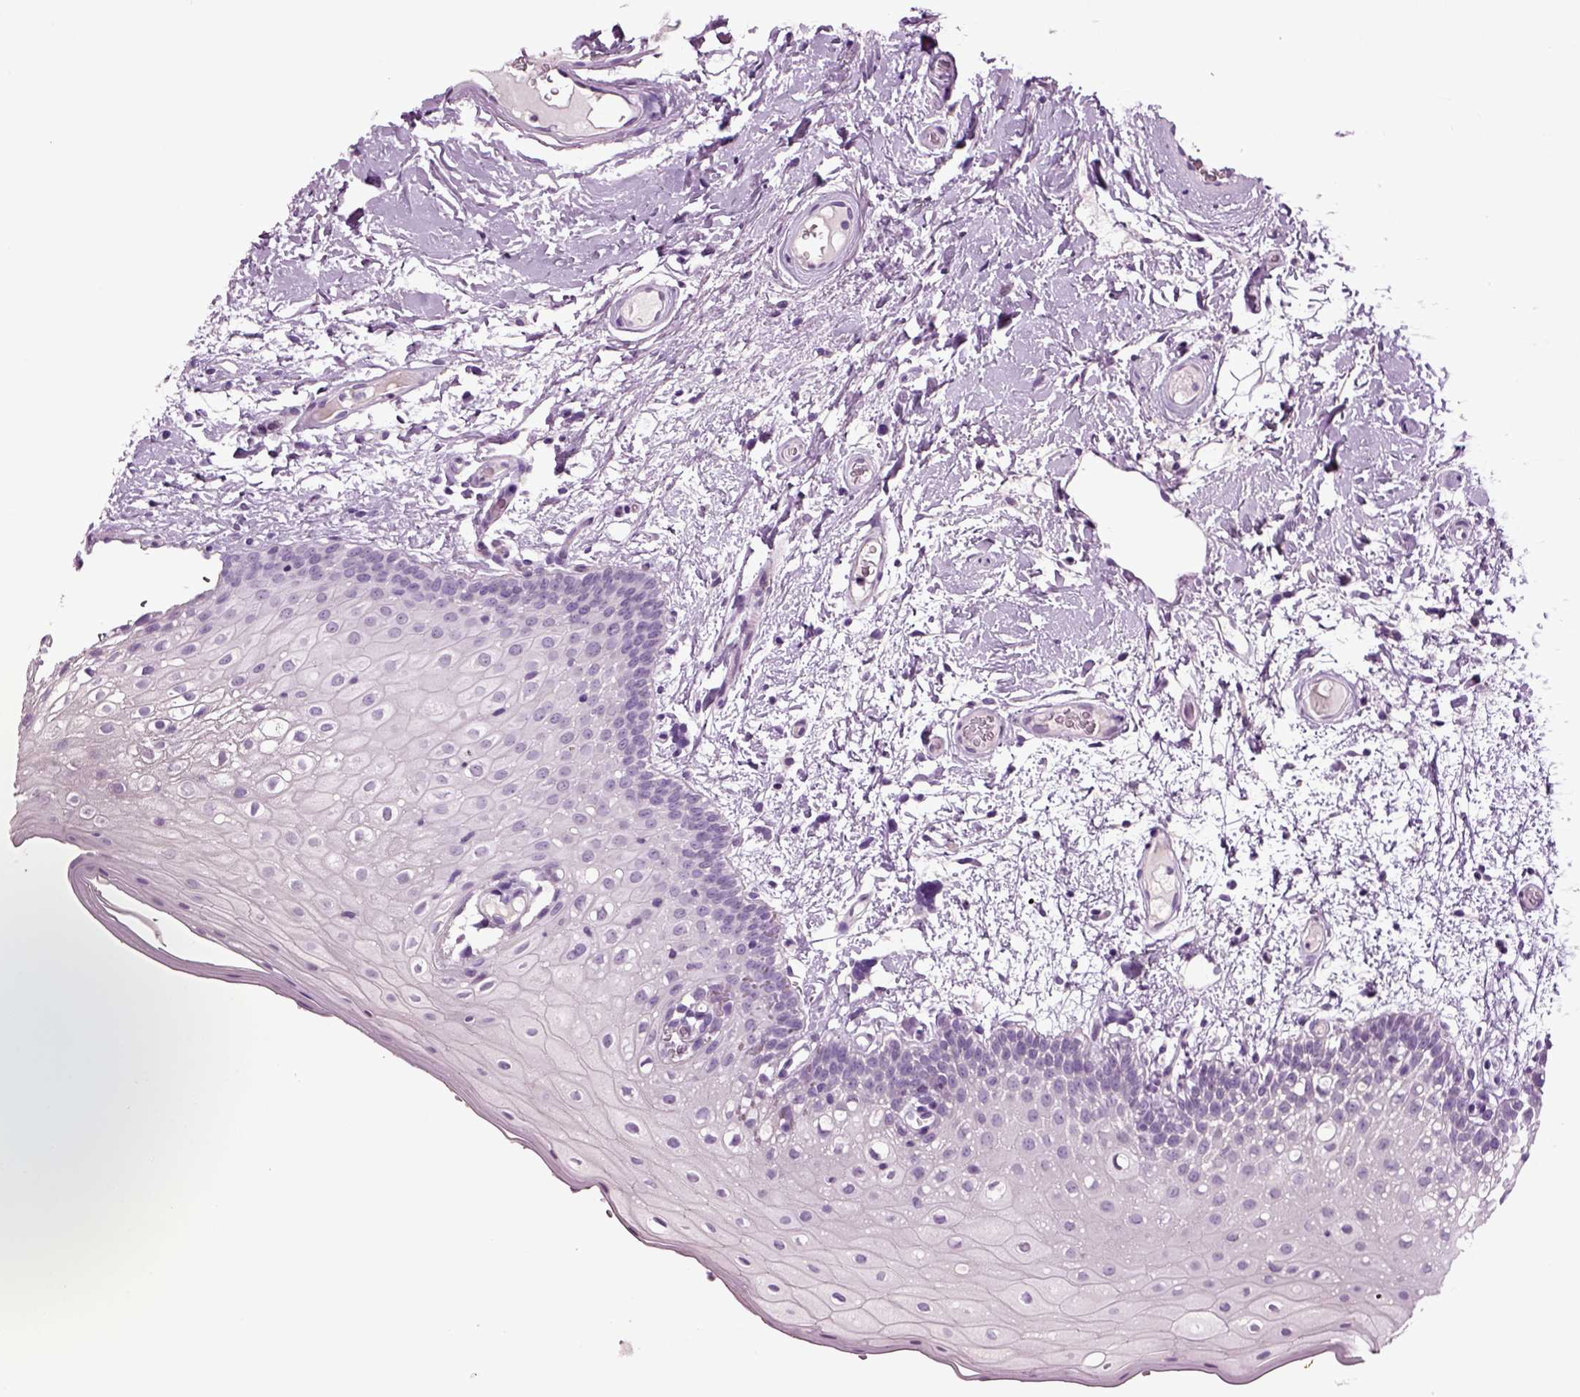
{"staining": {"intensity": "negative", "quantity": "none", "location": "none"}, "tissue": "oral mucosa", "cell_type": "Squamous epithelial cells", "image_type": "normal", "snomed": [{"axis": "morphology", "description": "Normal tissue, NOS"}, {"axis": "morphology", "description": "Squamous cell carcinoma, NOS"}, {"axis": "topography", "description": "Oral tissue"}, {"axis": "topography", "description": "Head-Neck"}], "caption": "The immunohistochemistry histopathology image has no significant positivity in squamous epithelial cells of oral mucosa. (Stains: DAB (3,3'-diaminobenzidine) IHC with hematoxylin counter stain, Microscopy: brightfield microscopy at high magnification).", "gene": "SLC17A6", "patient": {"sex": "male", "age": 69}}